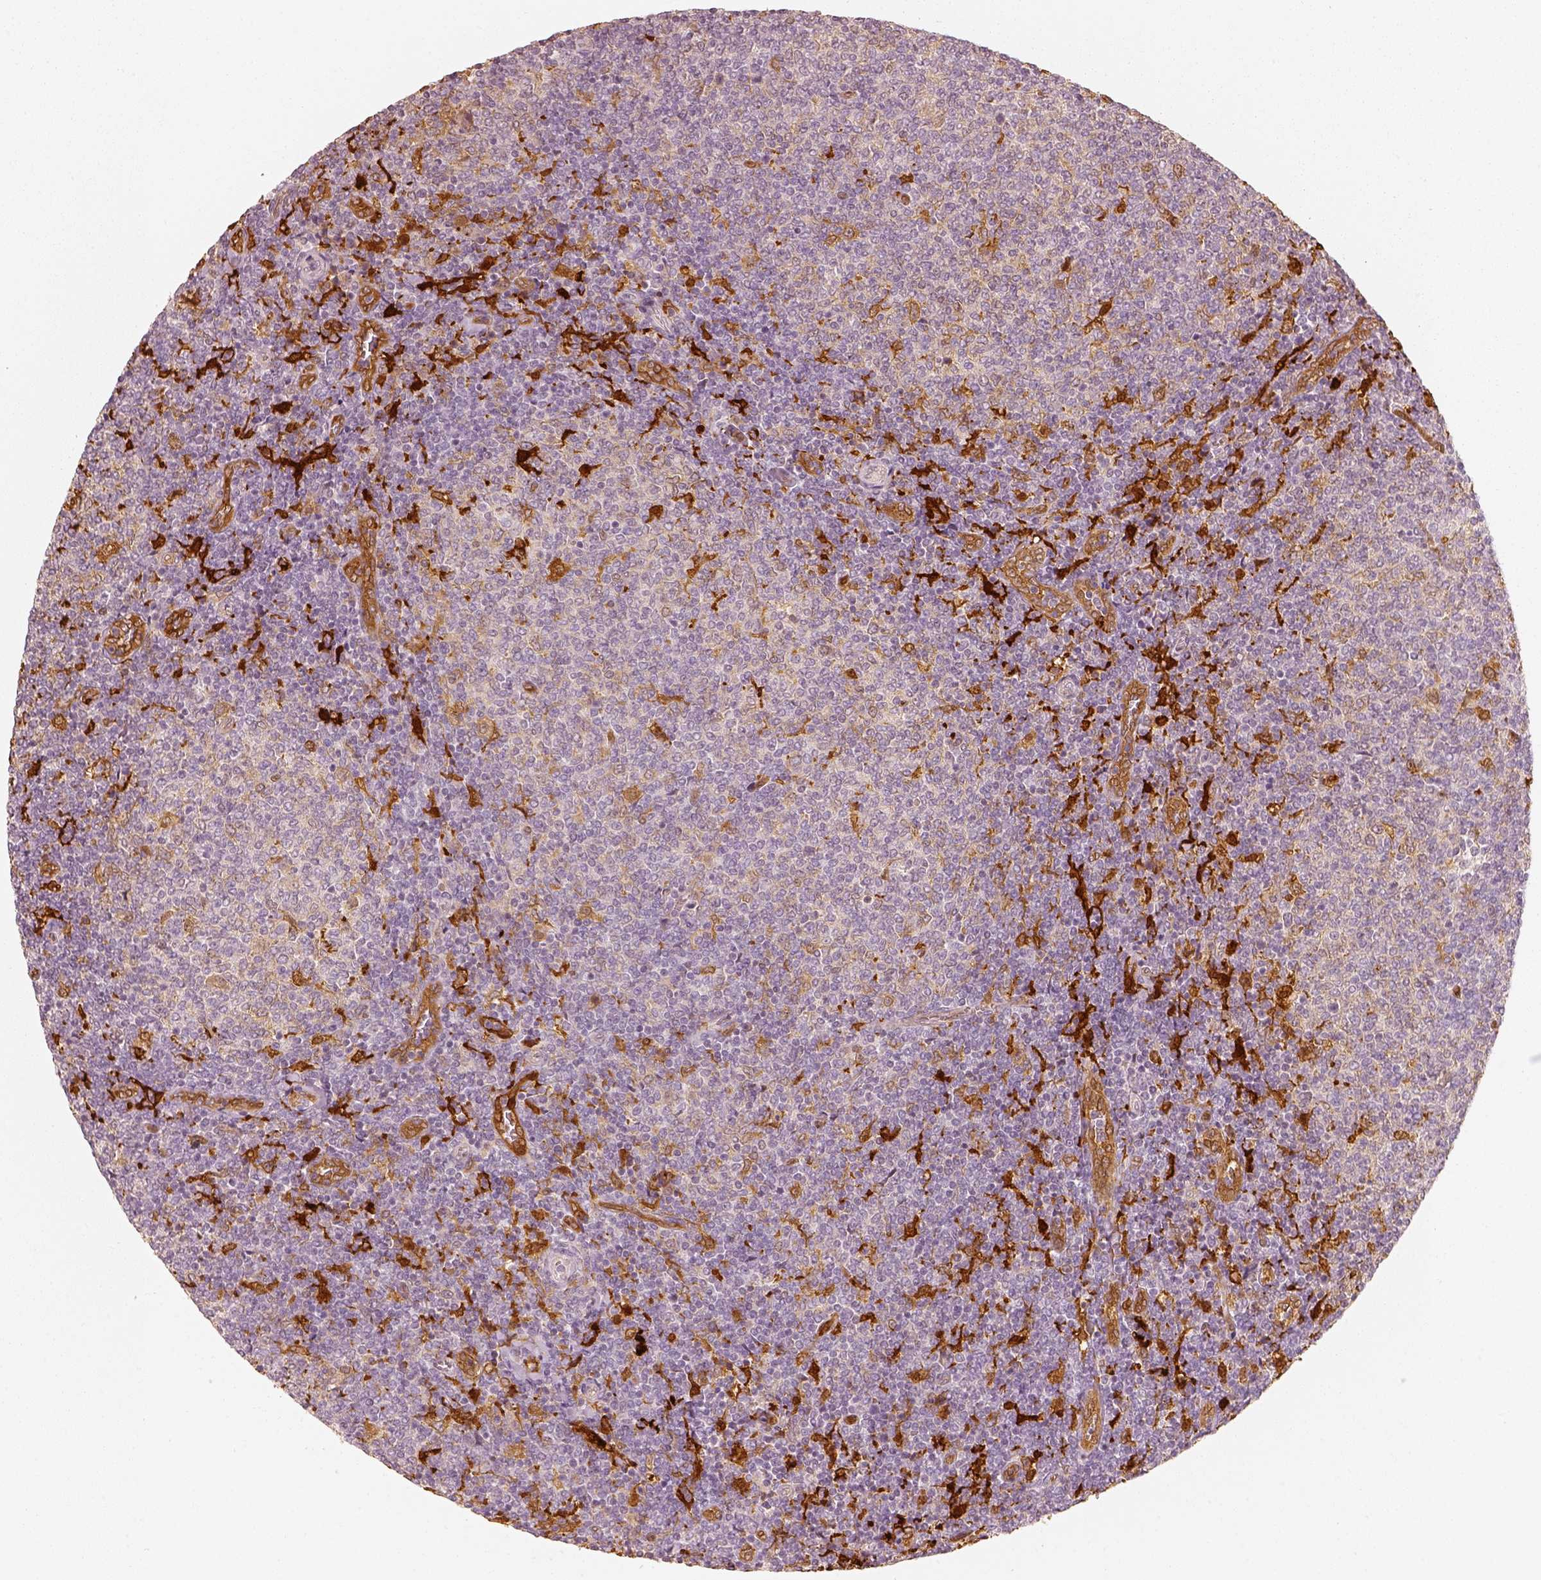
{"staining": {"intensity": "negative", "quantity": "none", "location": "none"}, "tissue": "lymphoma", "cell_type": "Tumor cells", "image_type": "cancer", "snomed": [{"axis": "morphology", "description": "Malignant lymphoma, non-Hodgkin's type, Low grade"}, {"axis": "topography", "description": "Lymph node"}], "caption": "Immunohistochemistry (IHC) of lymphoma demonstrates no expression in tumor cells.", "gene": "FSCN1", "patient": {"sex": "male", "age": 52}}